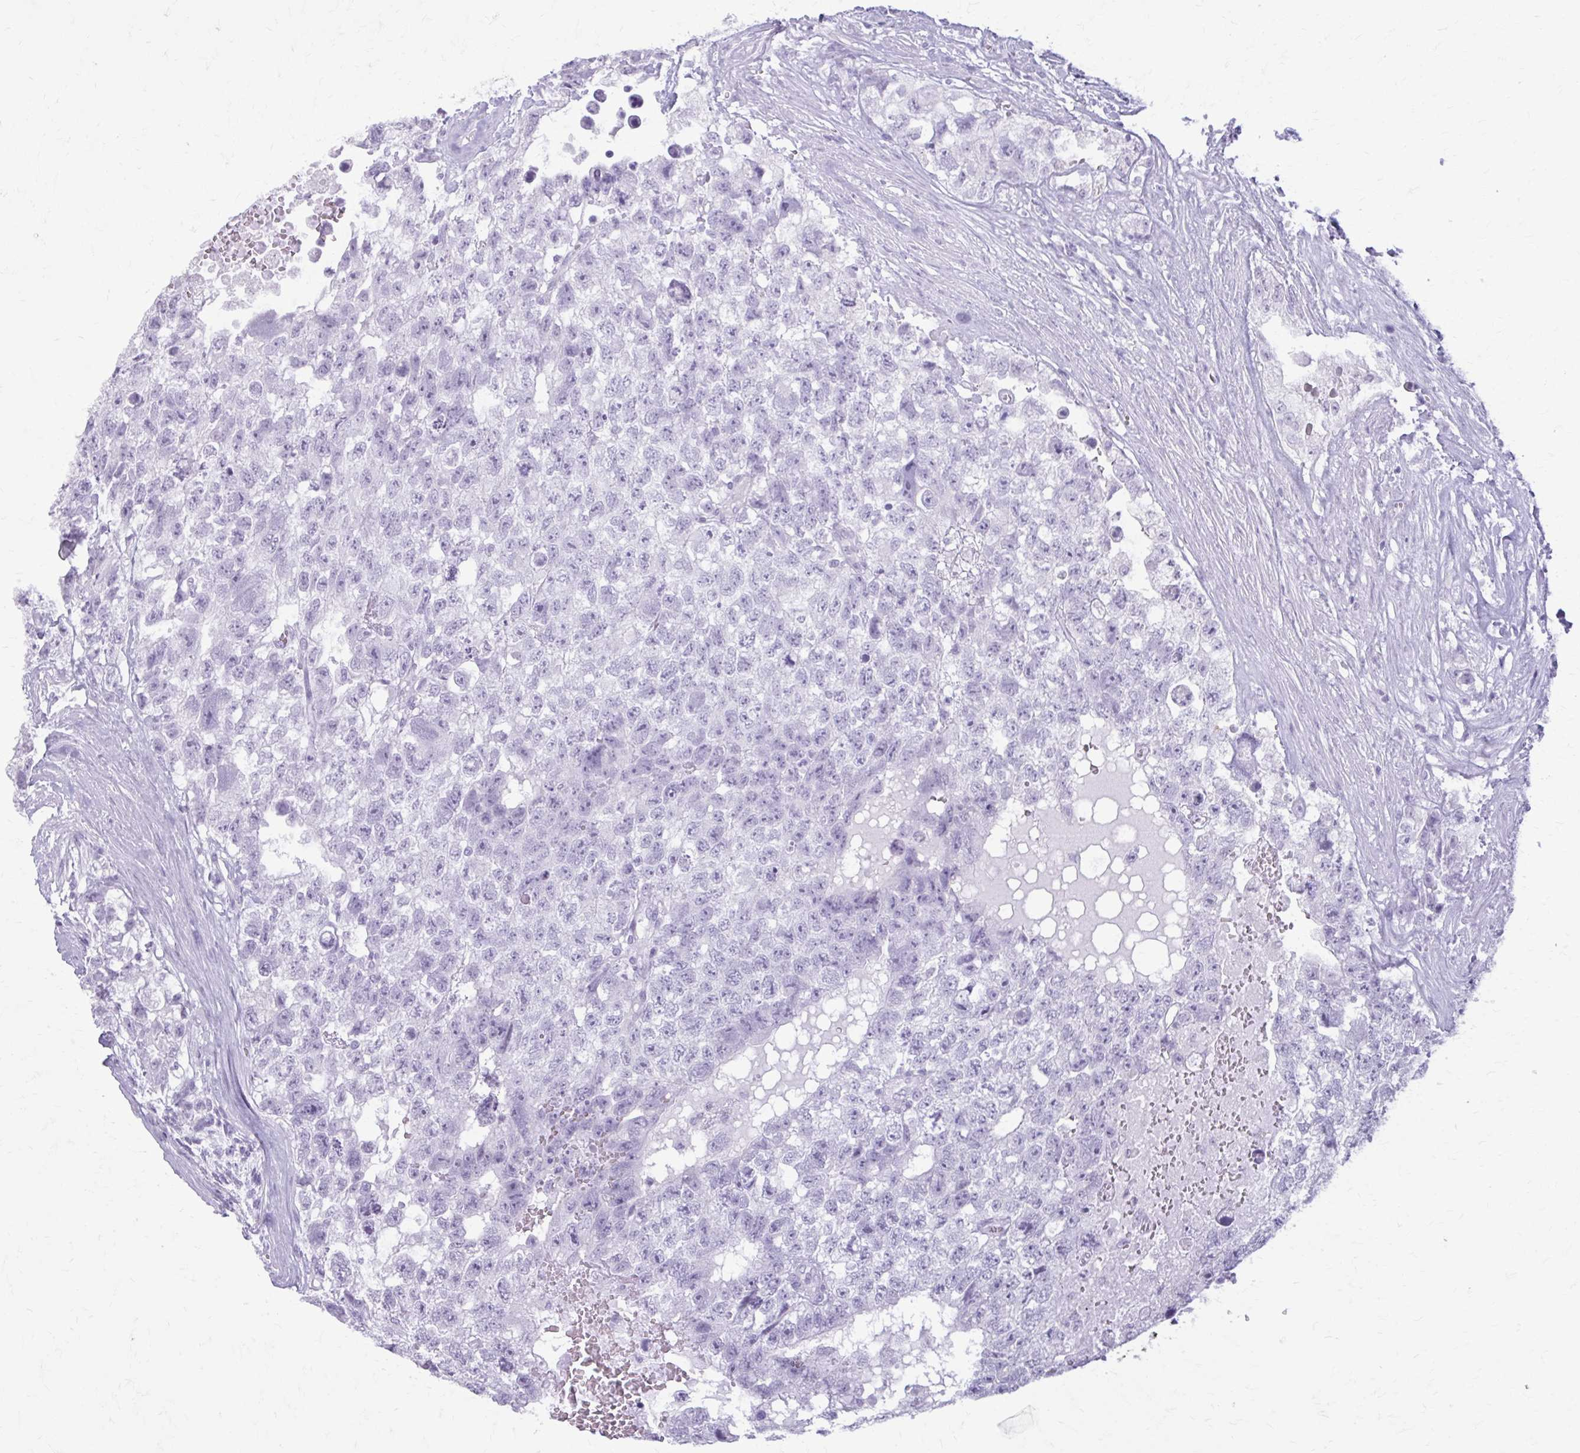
{"staining": {"intensity": "negative", "quantity": "none", "location": "none"}, "tissue": "testis cancer", "cell_type": "Tumor cells", "image_type": "cancer", "snomed": [{"axis": "morphology", "description": "Carcinoma, Embryonal, NOS"}, {"axis": "topography", "description": "Testis"}], "caption": "Immunohistochemical staining of human testis cancer (embryonal carcinoma) shows no significant staining in tumor cells. (Brightfield microscopy of DAB immunohistochemistry at high magnification).", "gene": "KRT5", "patient": {"sex": "male", "age": 26}}